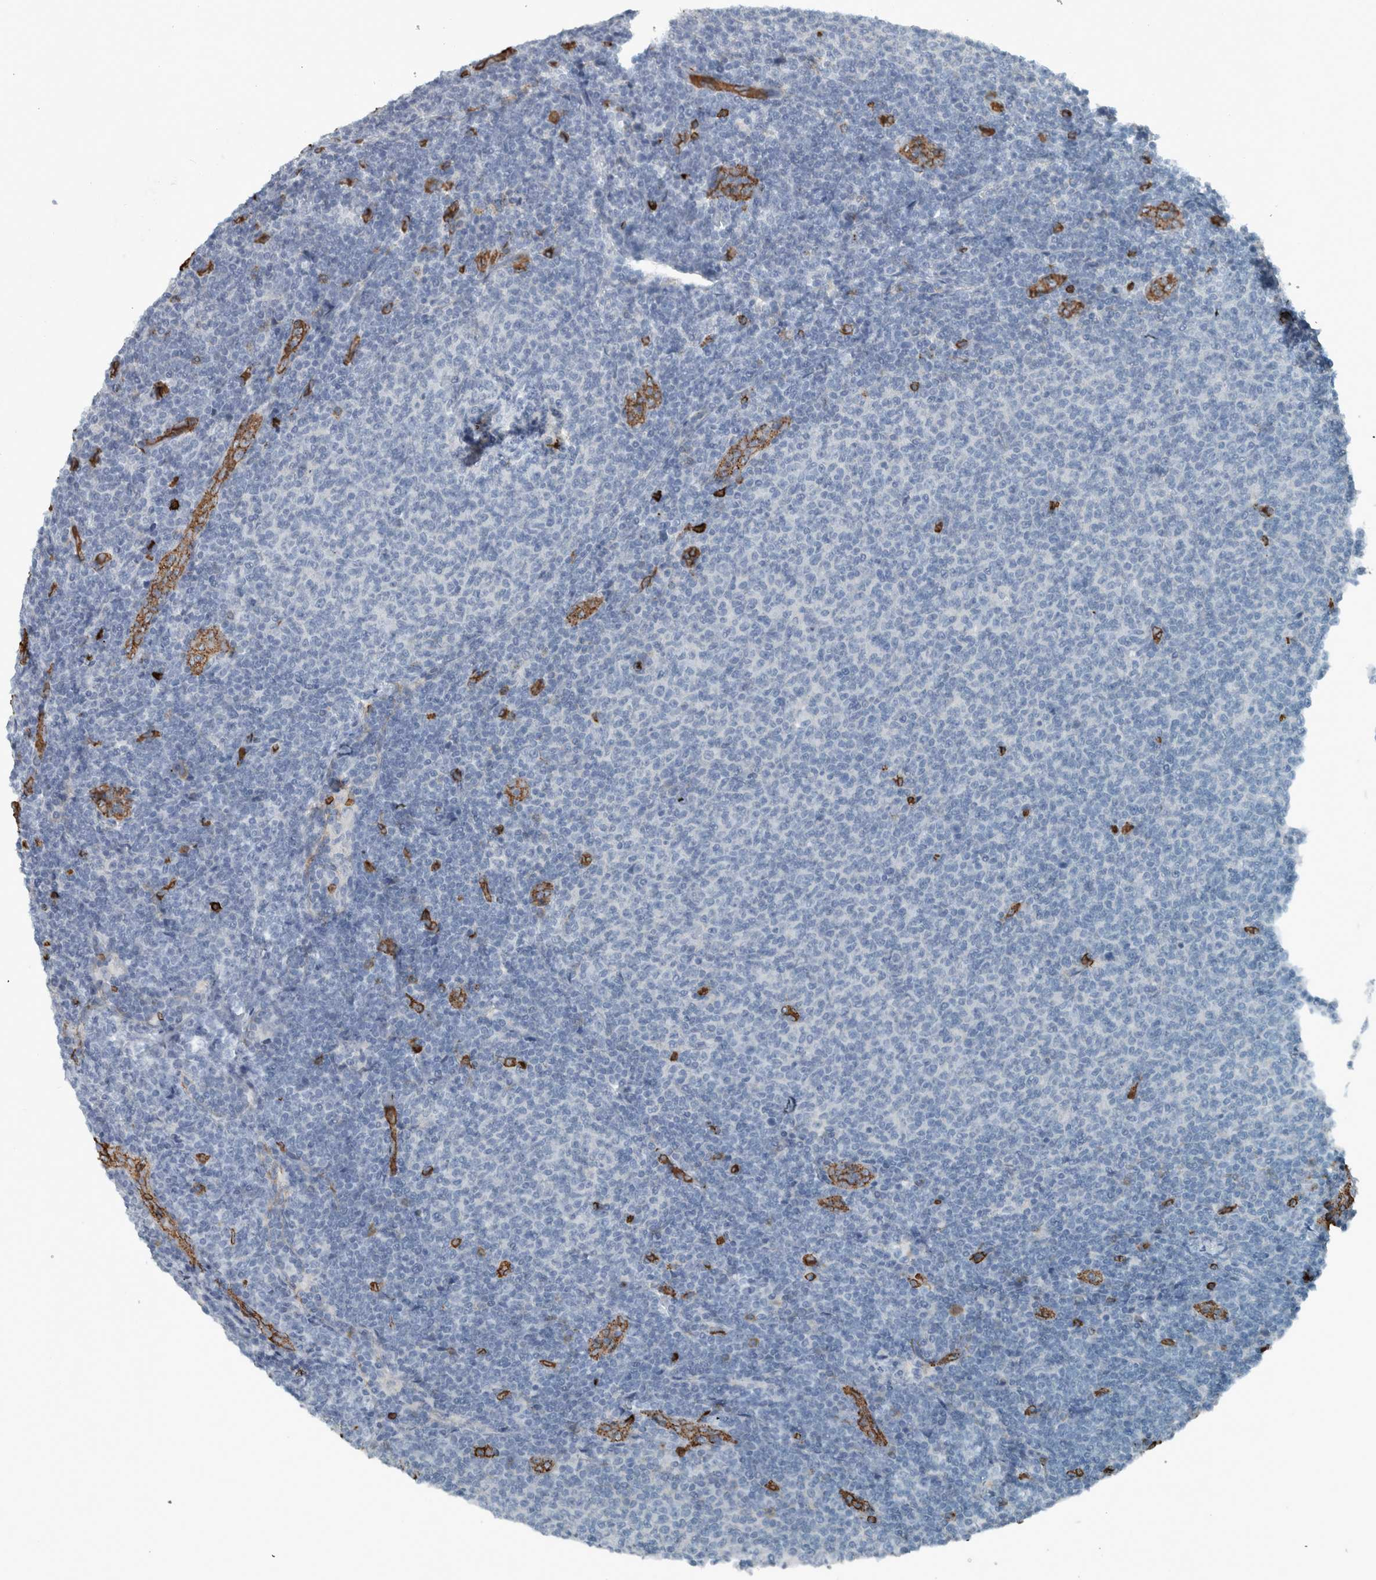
{"staining": {"intensity": "negative", "quantity": "none", "location": "none"}, "tissue": "lymphoma", "cell_type": "Tumor cells", "image_type": "cancer", "snomed": [{"axis": "morphology", "description": "Malignant lymphoma, non-Hodgkin's type, Low grade"}, {"axis": "topography", "description": "Lymph node"}], "caption": "High power microscopy image of an immunohistochemistry (IHC) micrograph of lymphoma, revealing no significant positivity in tumor cells. Brightfield microscopy of immunohistochemistry stained with DAB (3,3'-diaminobenzidine) (brown) and hematoxylin (blue), captured at high magnification.", "gene": "LBP", "patient": {"sex": "male", "age": 66}}